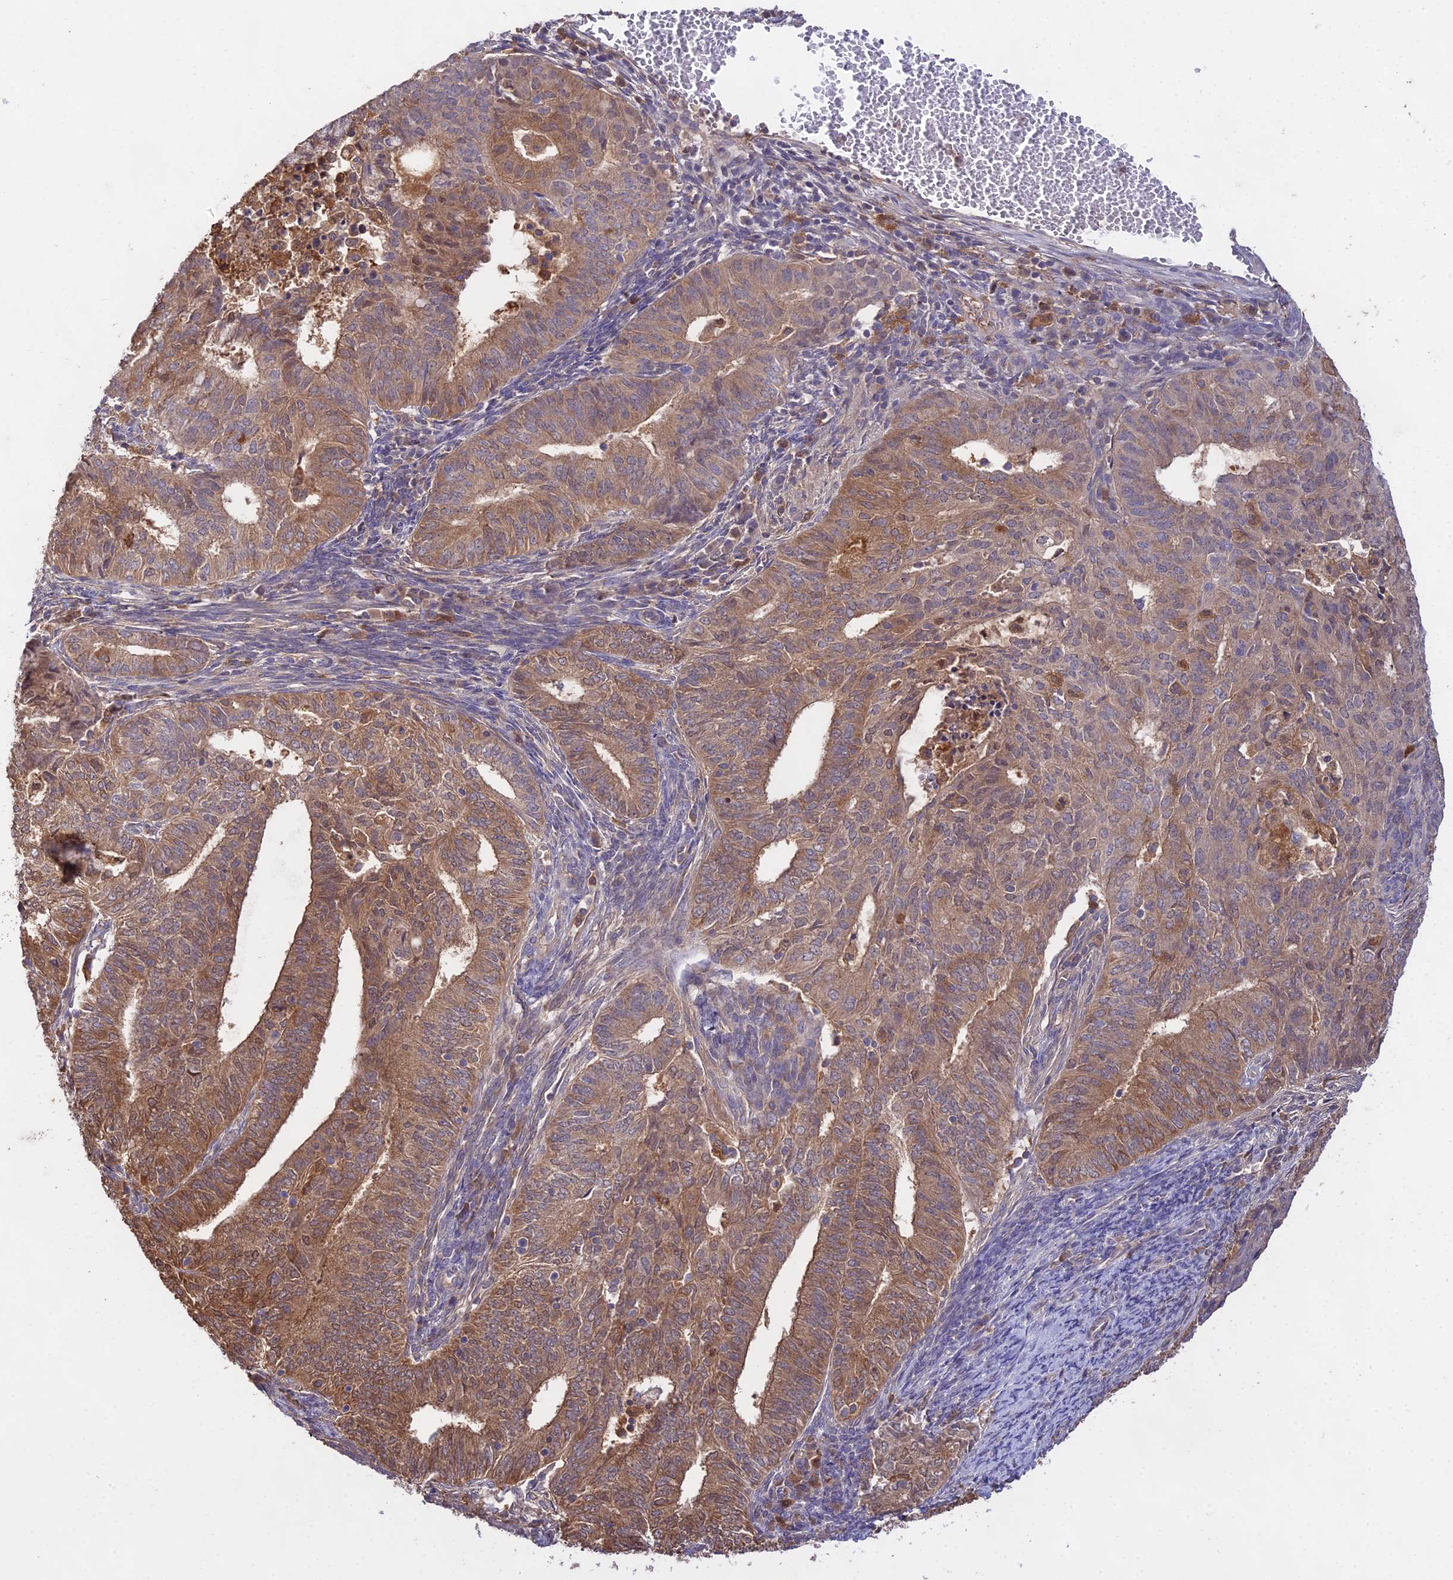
{"staining": {"intensity": "moderate", "quantity": ">75%", "location": "cytoplasmic/membranous"}, "tissue": "endometrial cancer", "cell_type": "Tumor cells", "image_type": "cancer", "snomed": [{"axis": "morphology", "description": "Adenocarcinoma, NOS"}, {"axis": "topography", "description": "Endometrium"}], "caption": "Brown immunohistochemical staining in adenocarcinoma (endometrial) shows moderate cytoplasmic/membranous expression in about >75% of tumor cells. The protein of interest is shown in brown color, while the nuclei are stained blue.", "gene": "FBP1", "patient": {"sex": "female", "age": 62}}